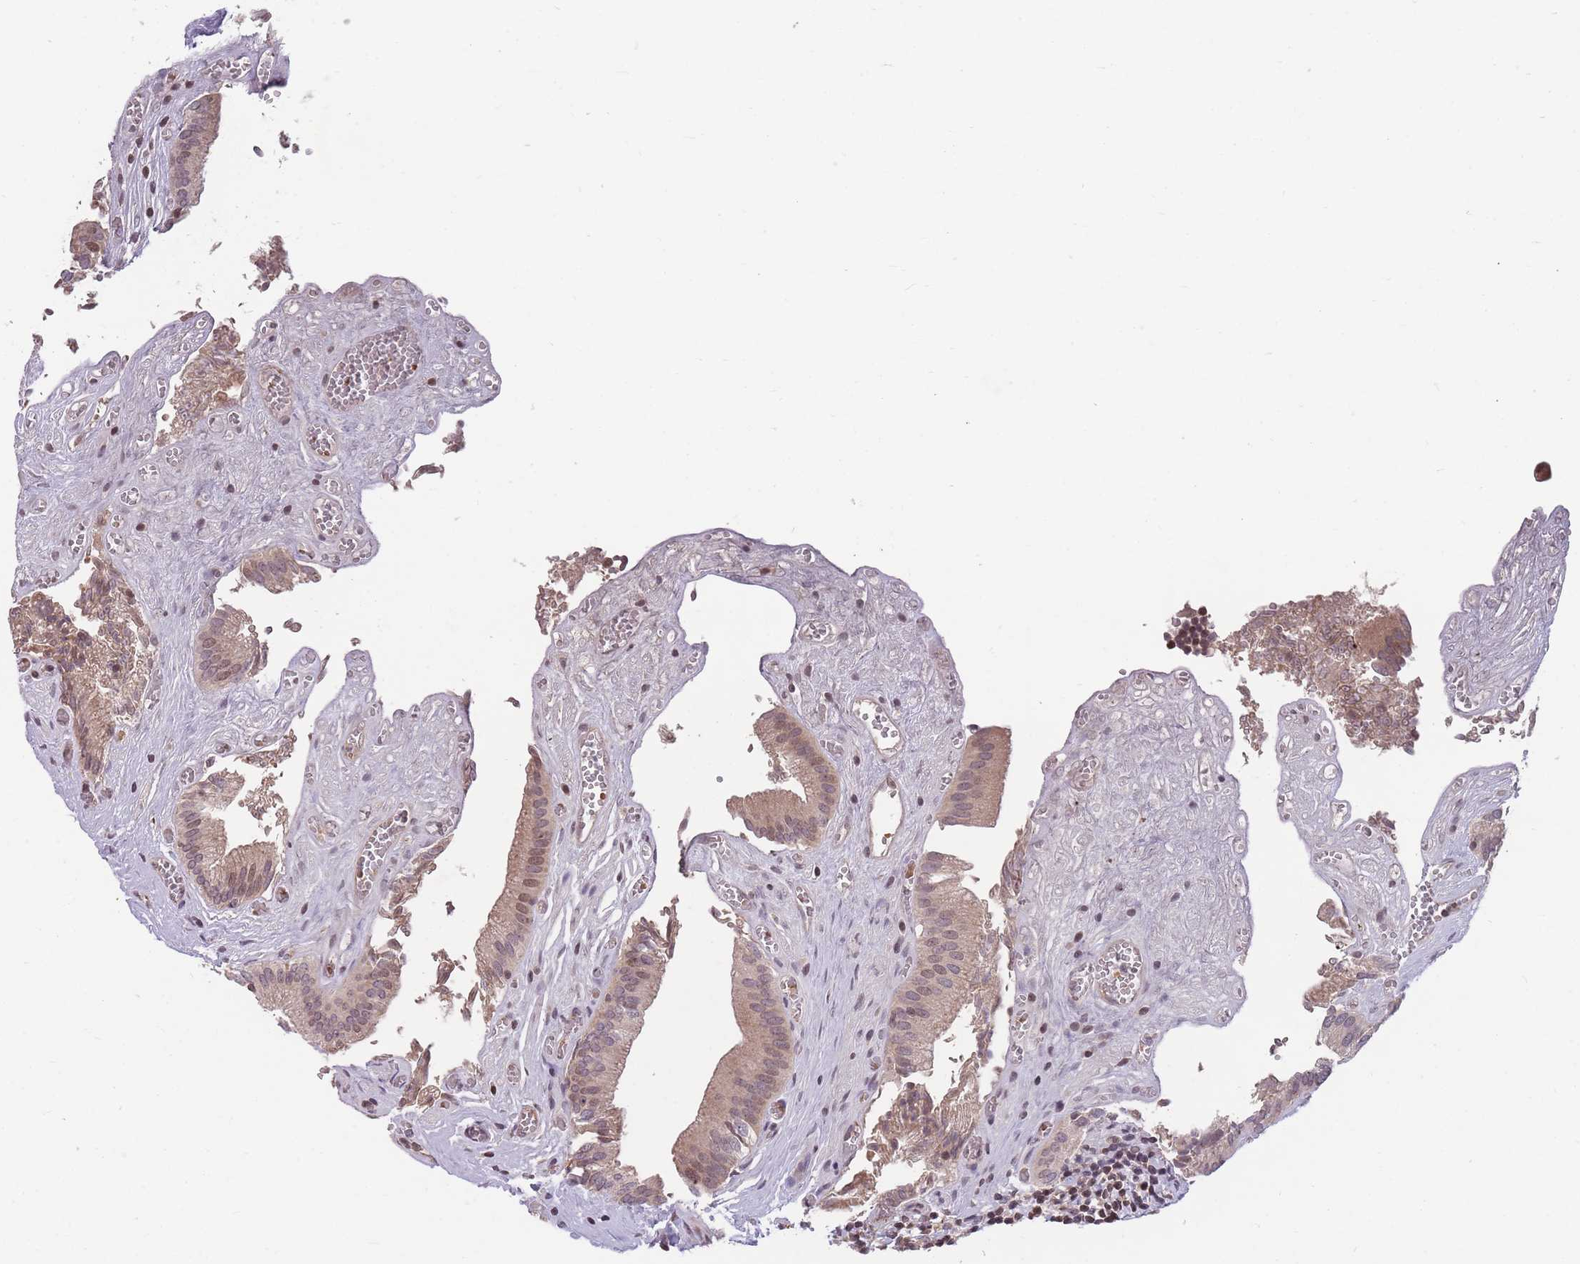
{"staining": {"intensity": "moderate", "quantity": ">75%", "location": "cytoplasmic/membranous,nuclear"}, "tissue": "gallbladder", "cell_type": "Glandular cells", "image_type": "normal", "snomed": [{"axis": "morphology", "description": "Normal tissue, NOS"}, {"axis": "topography", "description": "Gallbladder"}, {"axis": "topography", "description": "Peripheral nerve tissue"}], "caption": "Immunohistochemistry (IHC) image of benign human gallbladder stained for a protein (brown), which displays medium levels of moderate cytoplasmic/membranous,nuclear positivity in approximately >75% of glandular cells.", "gene": "GGT5", "patient": {"sex": "male", "age": 17}}